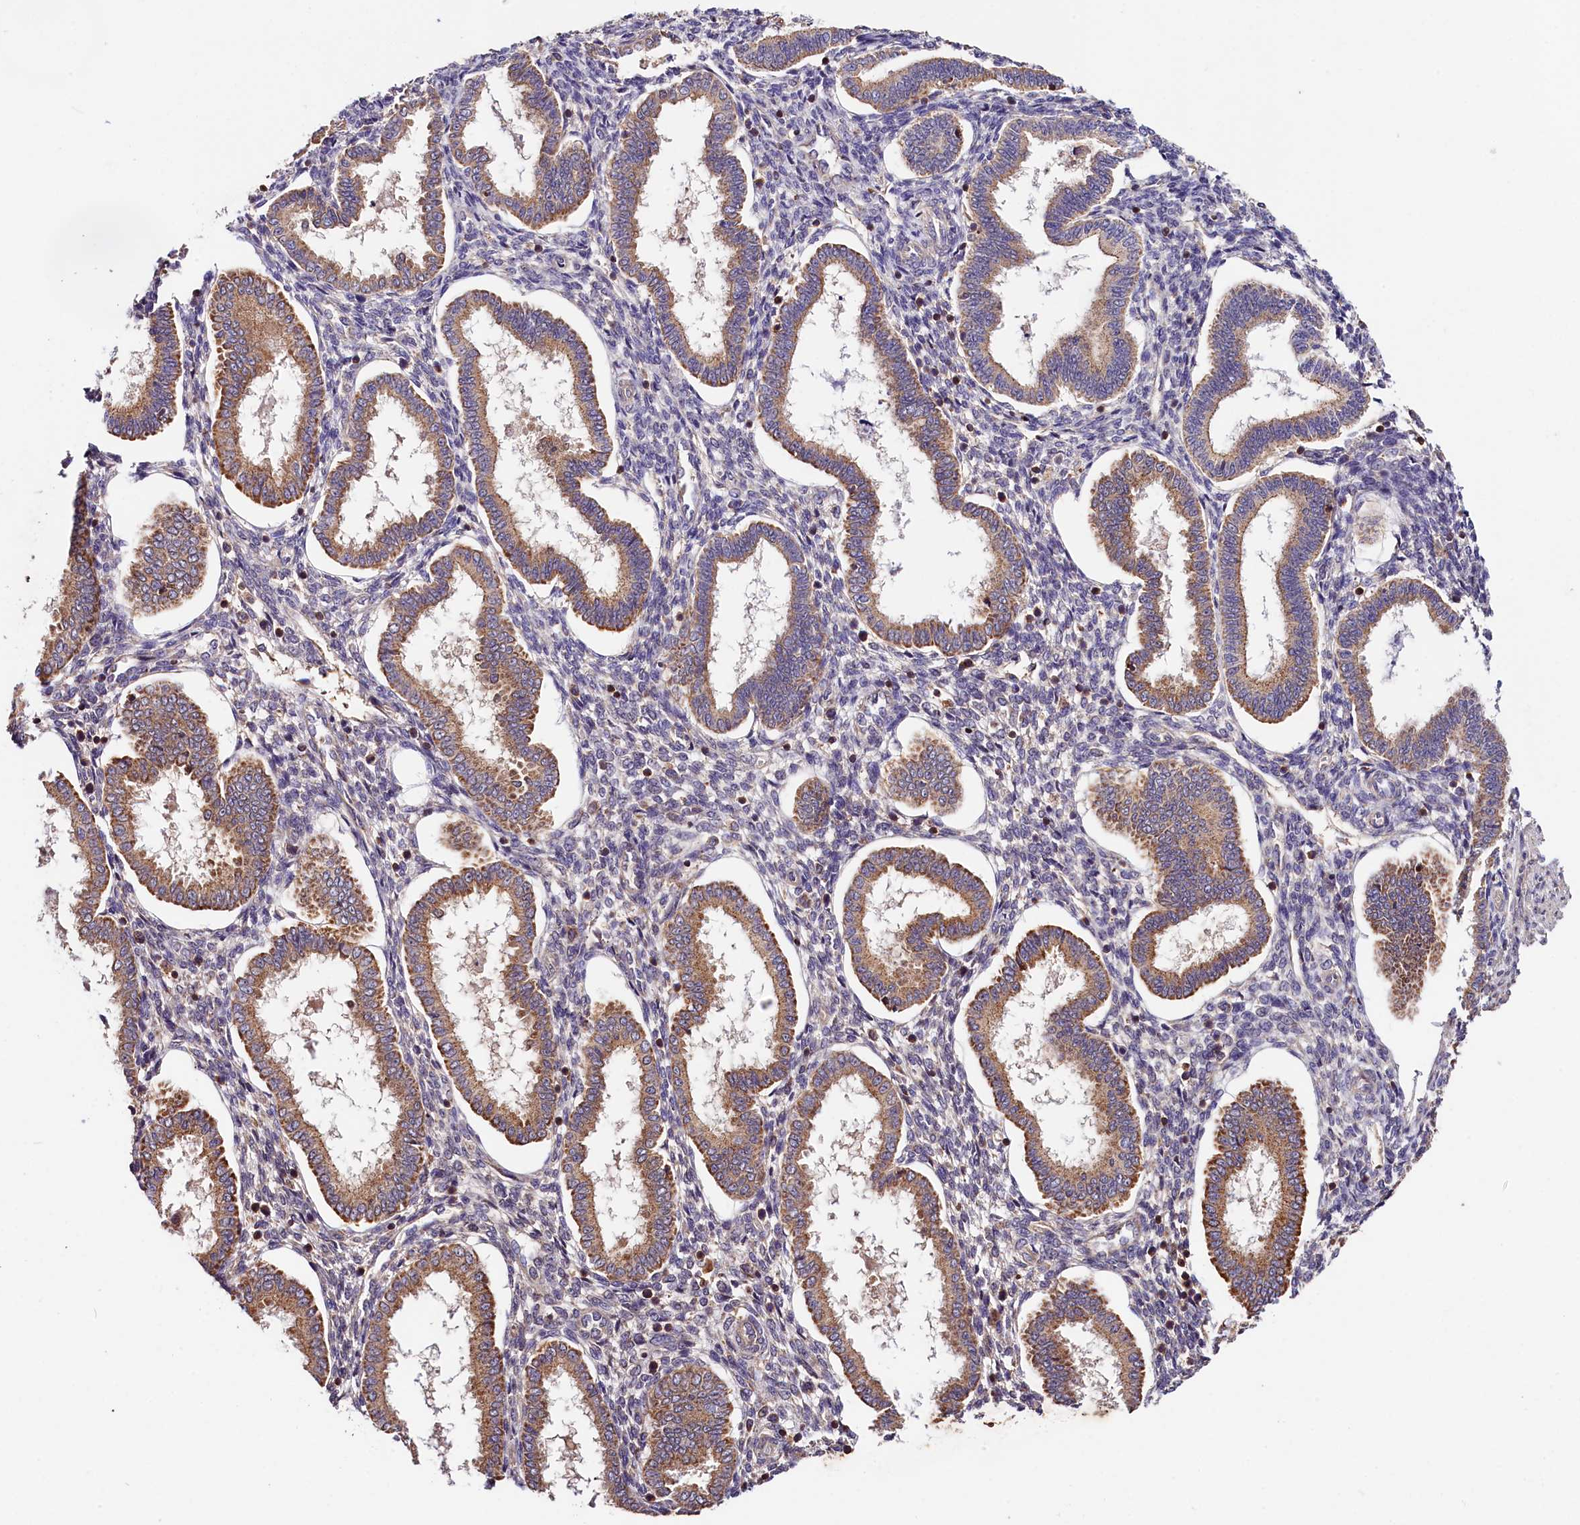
{"staining": {"intensity": "moderate", "quantity": "<25%", "location": "cytoplasmic/membranous"}, "tissue": "endometrium", "cell_type": "Cells in endometrial stroma", "image_type": "normal", "snomed": [{"axis": "morphology", "description": "Normal tissue, NOS"}, {"axis": "topography", "description": "Endometrium"}], "caption": "Immunohistochemical staining of unremarkable human endometrium demonstrates moderate cytoplasmic/membranous protein expression in about <25% of cells in endometrial stroma.", "gene": "KPTN", "patient": {"sex": "female", "age": 24}}